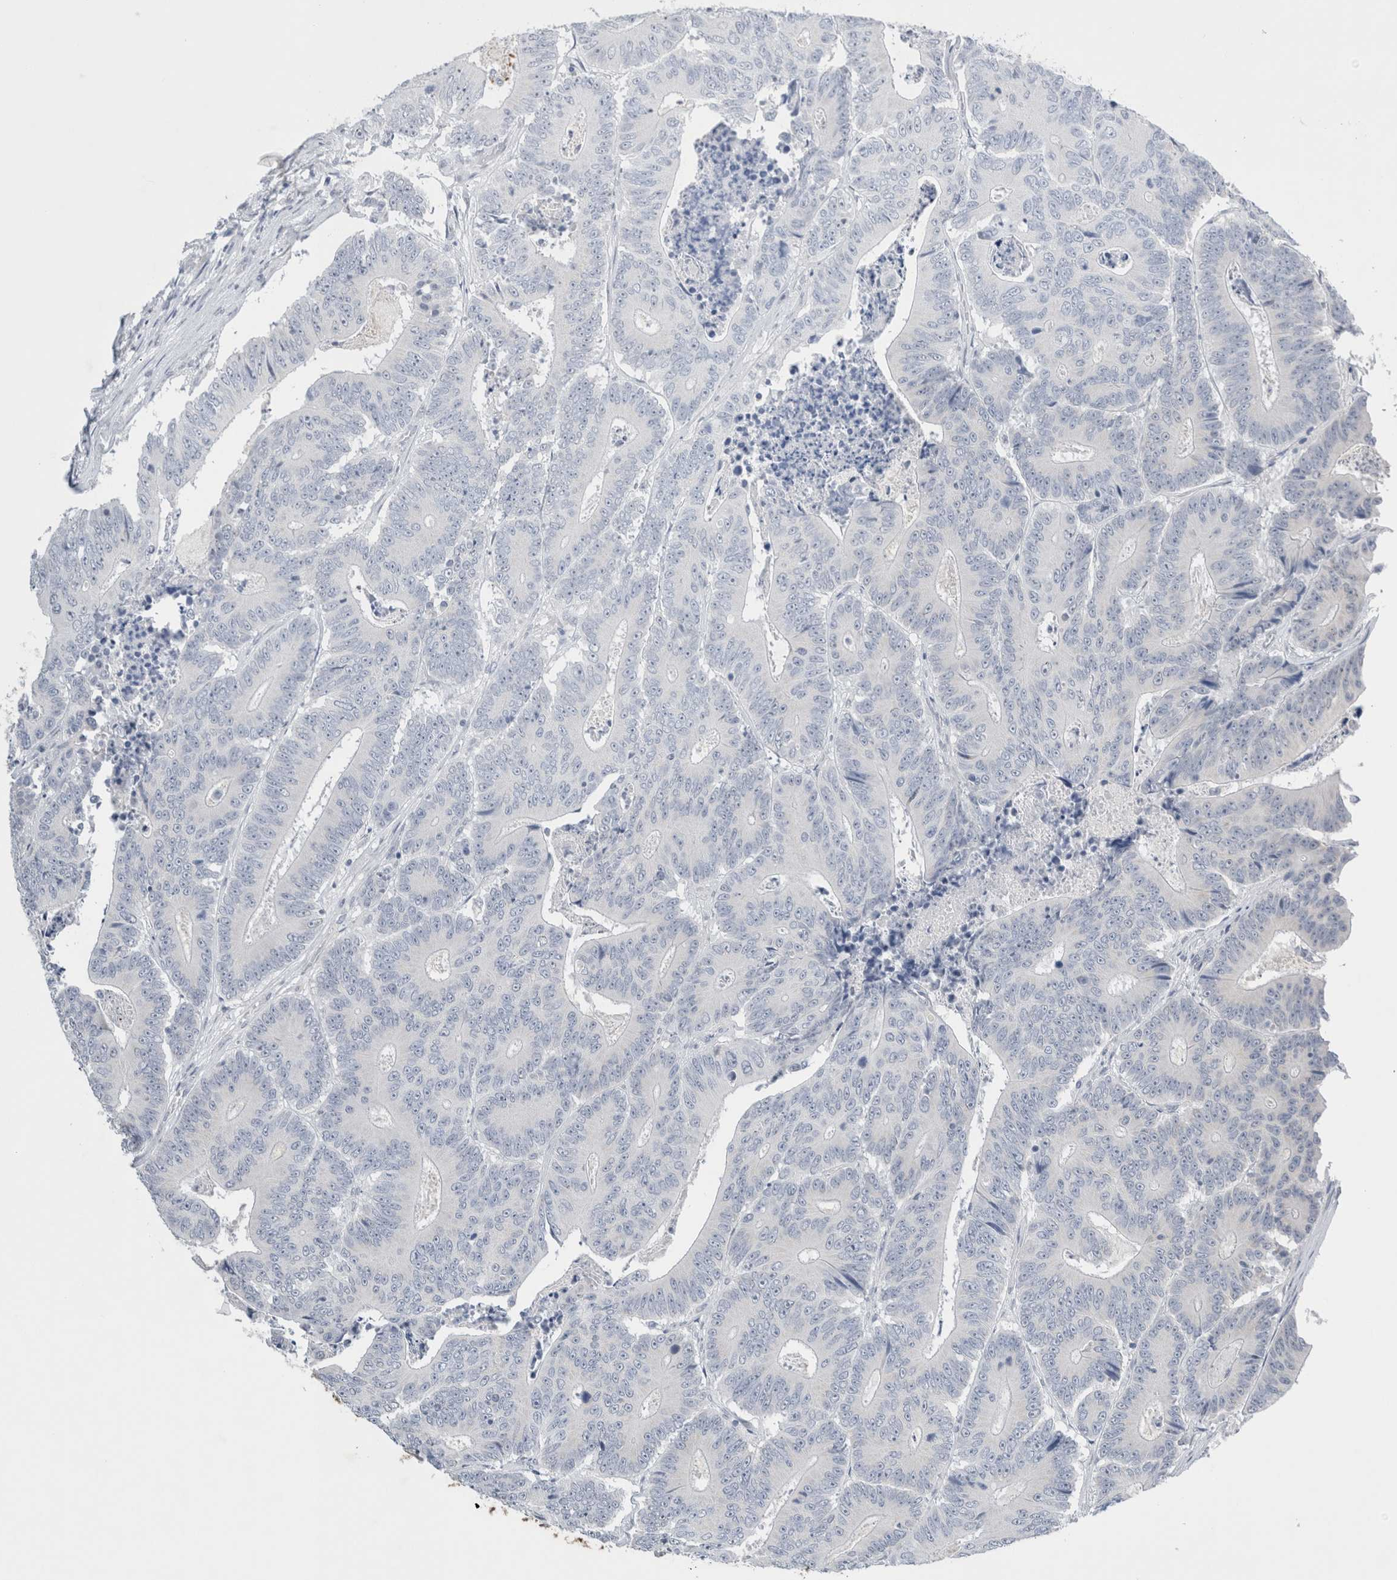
{"staining": {"intensity": "negative", "quantity": "none", "location": "none"}, "tissue": "colorectal cancer", "cell_type": "Tumor cells", "image_type": "cancer", "snomed": [{"axis": "morphology", "description": "Adenocarcinoma, NOS"}, {"axis": "topography", "description": "Colon"}], "caption": "Tumor cells show no significant positivity in colorectal cancer (adenocarcinoma). (Immunohistochemistry (ihc), brightfield microscopy, high magnification).", "gene": "SLC22A12", "patient": {"sex": "male", "age": 83}}